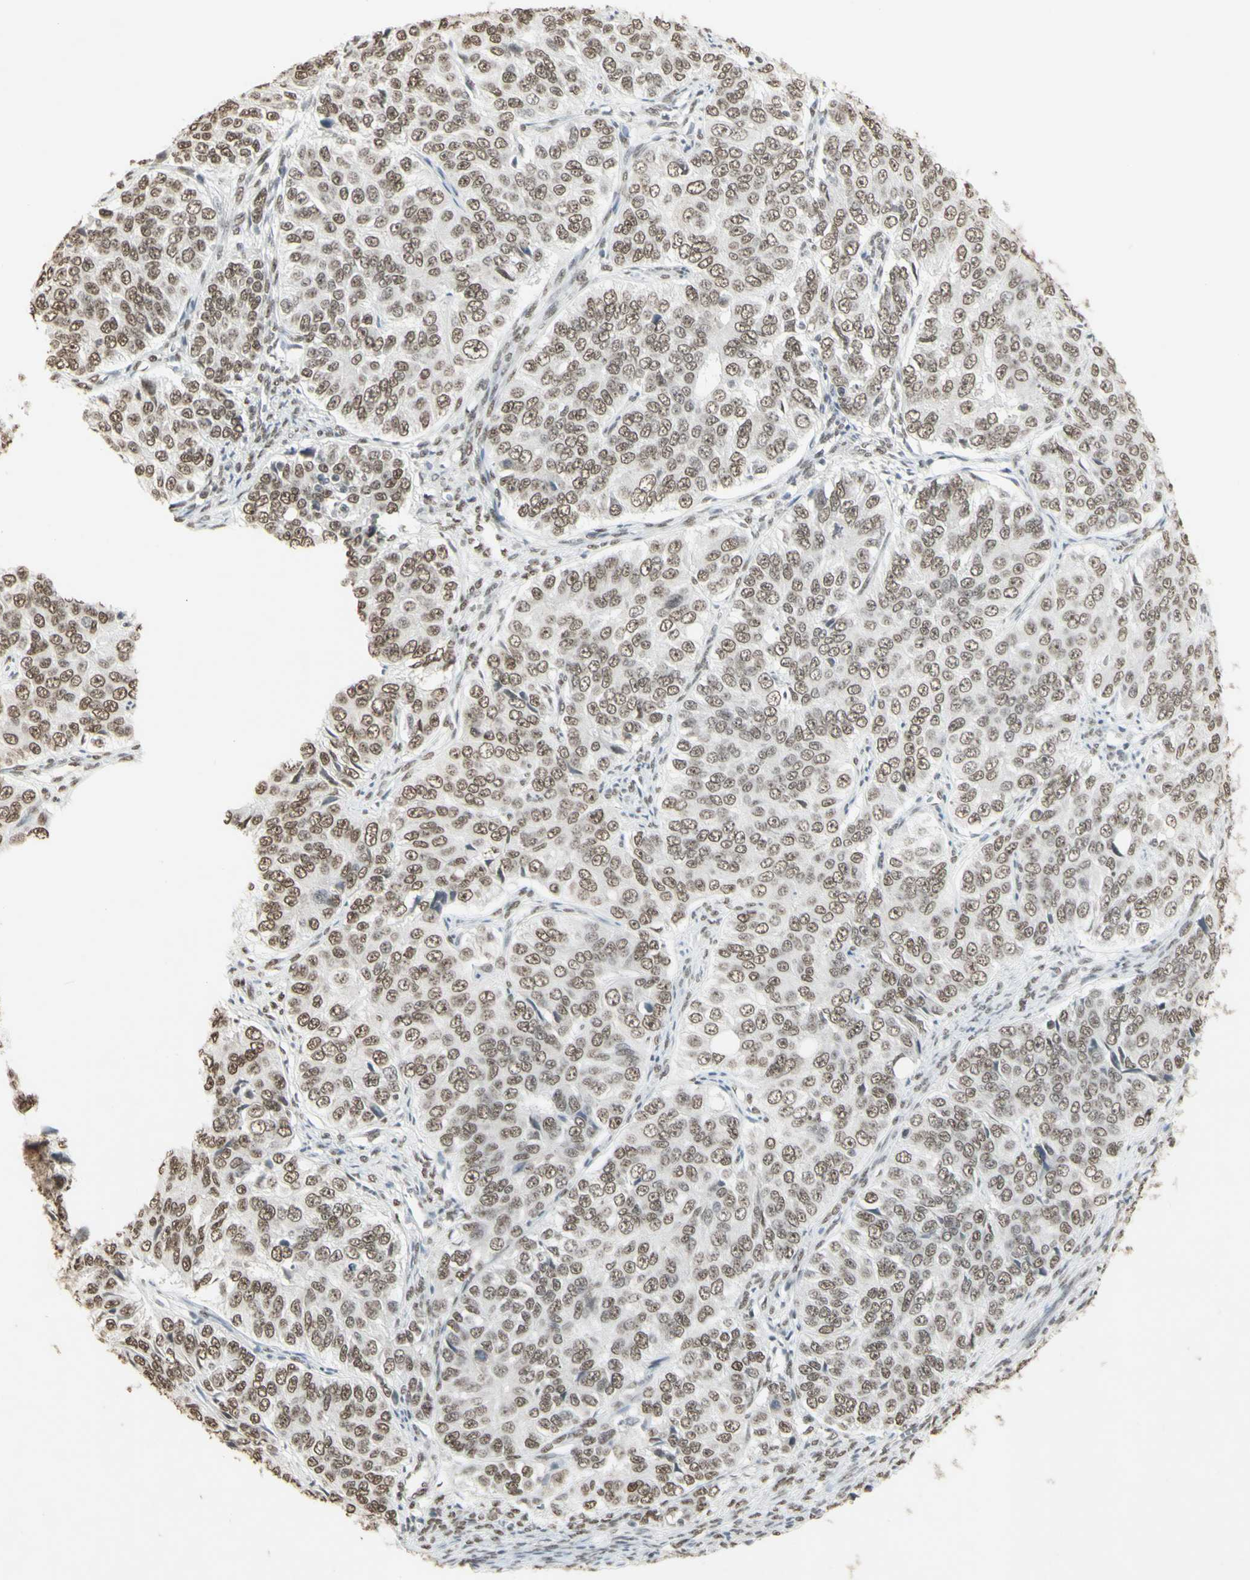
{"staining": {"intensity": "moderate", "quantity": ">75%", "location": "nuclear"}, "tissue": "ovarian cancer", "cell_type": "Tumor cells", "image_type": "cancer", "snomed": [{"axis": "morphology", "description": "Carcinoma, endometroid"}, {"axis": "topography", "description": "Ovary"}], "caption": "Ovarian cancer (endometroid carcinoma) stained for a protein reveals moderate nuclear positivity in tumor cells. (brown staining indicates protein expression, while blue staining denotes nuclei).", "gene": "TRIM28", "patient": {"sex": "female", "age": 51}}